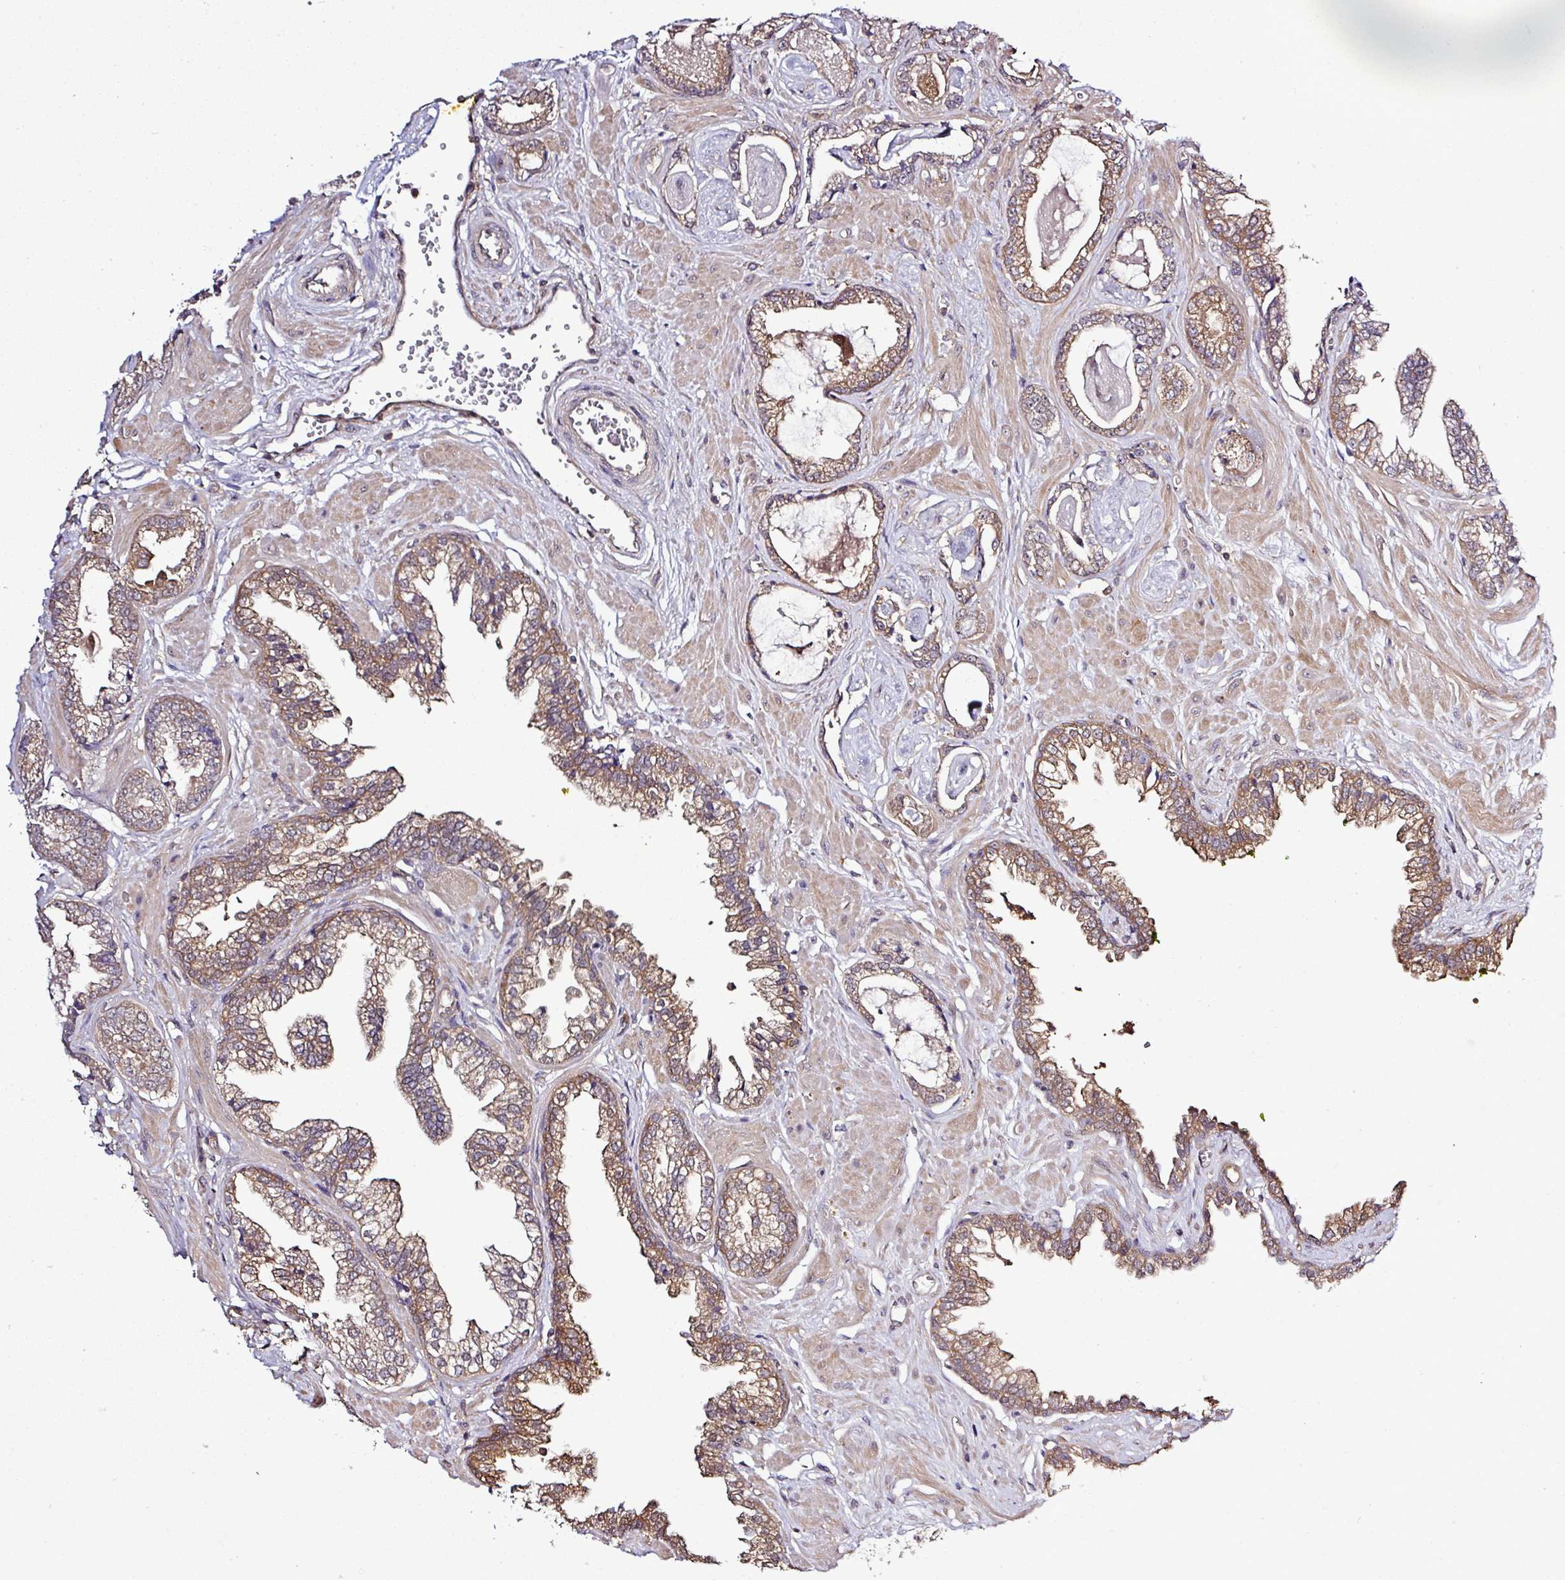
{"staining": {"intensity": "moderate", "quantity": ">75%", "location": "cytoplasmic/membranous"}, "tissue": "prostate cancer", "cell_type": "Tumor cells", "image_type": "cancer", "snomed": [{"axis": "morphology", "description": "Adenocarcinoma, Low grade"}, {"axis": "topography", "description": "Prostate"}], "caption": "A brown stain shows moderate cytoplasmic/membranous positivity of a protein in human prostate cancer tumor cells. The staining was performed using DAB (3,3'-diaminobenzidine) to visualize the protein expression in brown, while the nuclei were stained in blue with hematoxylin (Magnification: 20x).", "gene": "TMEM107", "patient": {"sex": "male", "age": 60}}